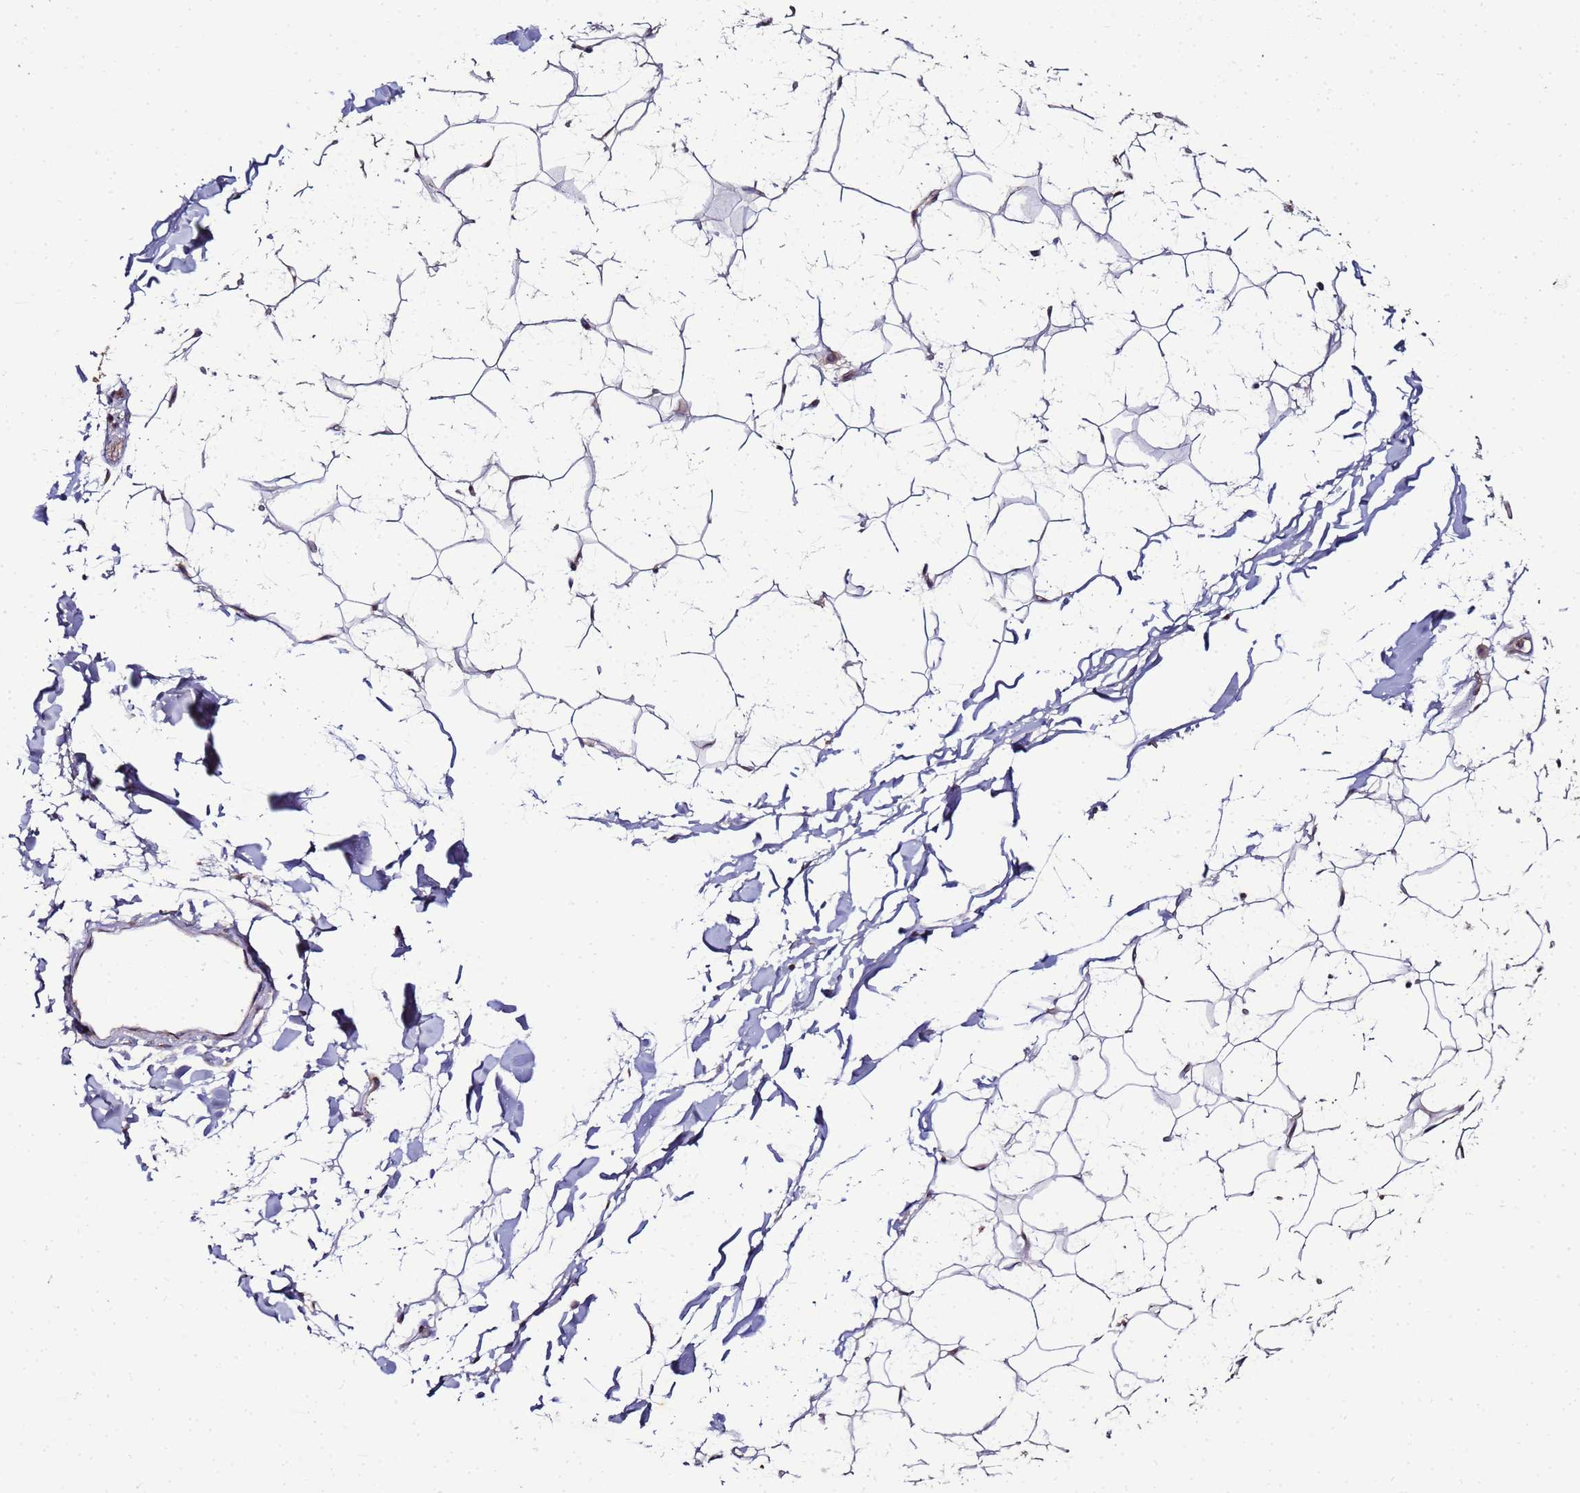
{"staining": {"intensity": "weak", "quantity": ">75%", "location": "cytoplasmic/membranous"}, "tissue": "adipose tissue", "cell_type": "Adipocytes", "image_type": "normal", "snomed": [{"axis": "morphology", "description": "Normal tissue, NOS"}, {"axis": "topography", "description": "Breast"}], "caption": "This micrograph demonstrates benign adipose tissue stained with immunohistochemistry to label a protein in brown. The cytoplasmic/membranous of adipocytes show weak positivity for the protein. Nuclei are counter-stained blue.", "gene": "ANKRD17", "patient": {"sex": "female", "age": 26}}